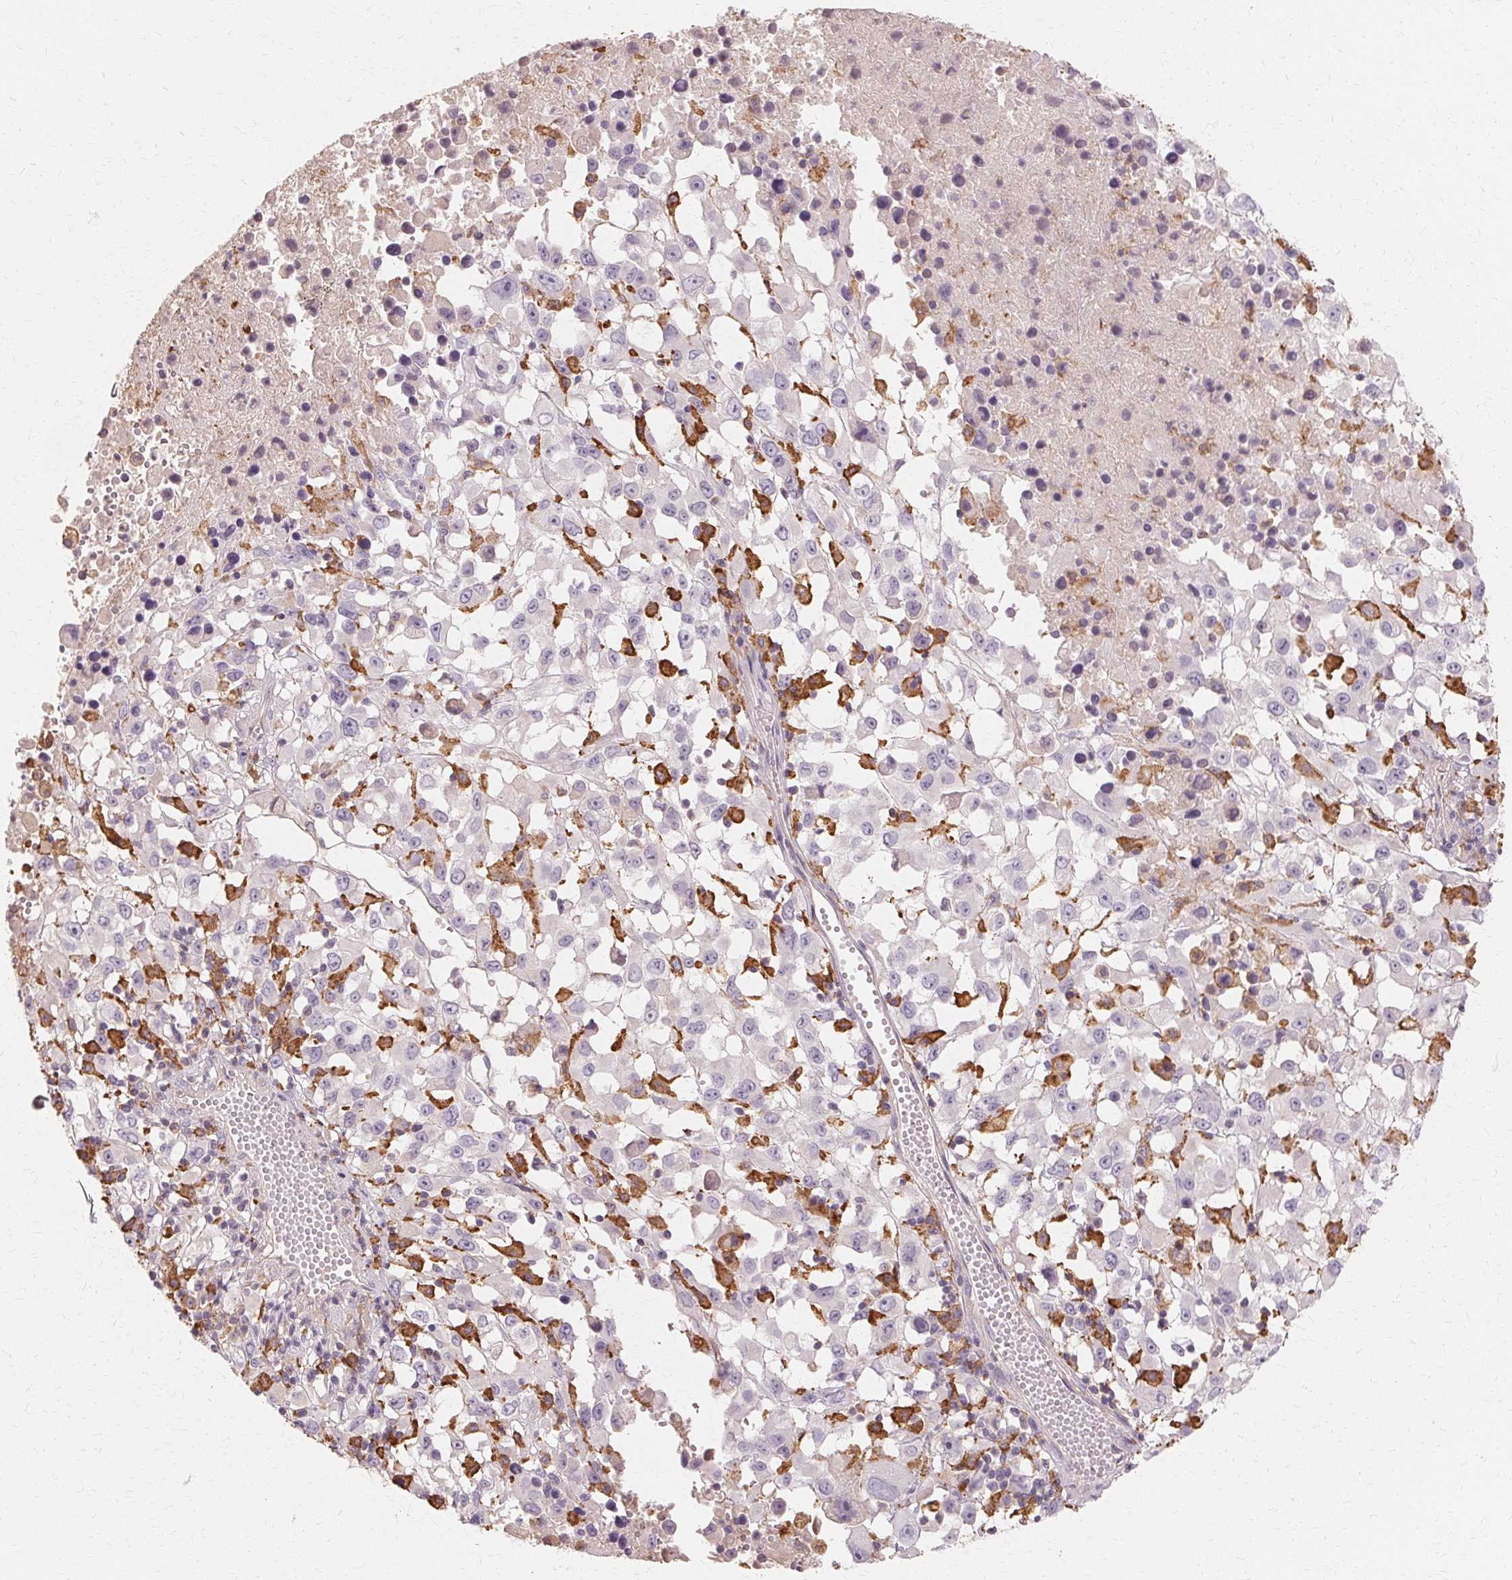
{"staining": {"intensity": "negative", "quantity": "none", "location": "none"}, "tissue": "melanoma", "cell_type": "Tumor cells", "image_type": "cancer", "snomed": [{"axis": "morphology", "description": "Malignant melanoma, Metastatic site"}, {"axis": "topography", "description": "Soft tissue"}], "caption": "Melanoma was stained to show a protein in brown. There is no significant positivity in tumor cells.", "gene": "IFNGR1", "patient": {"sex": "male", "age": 50}}